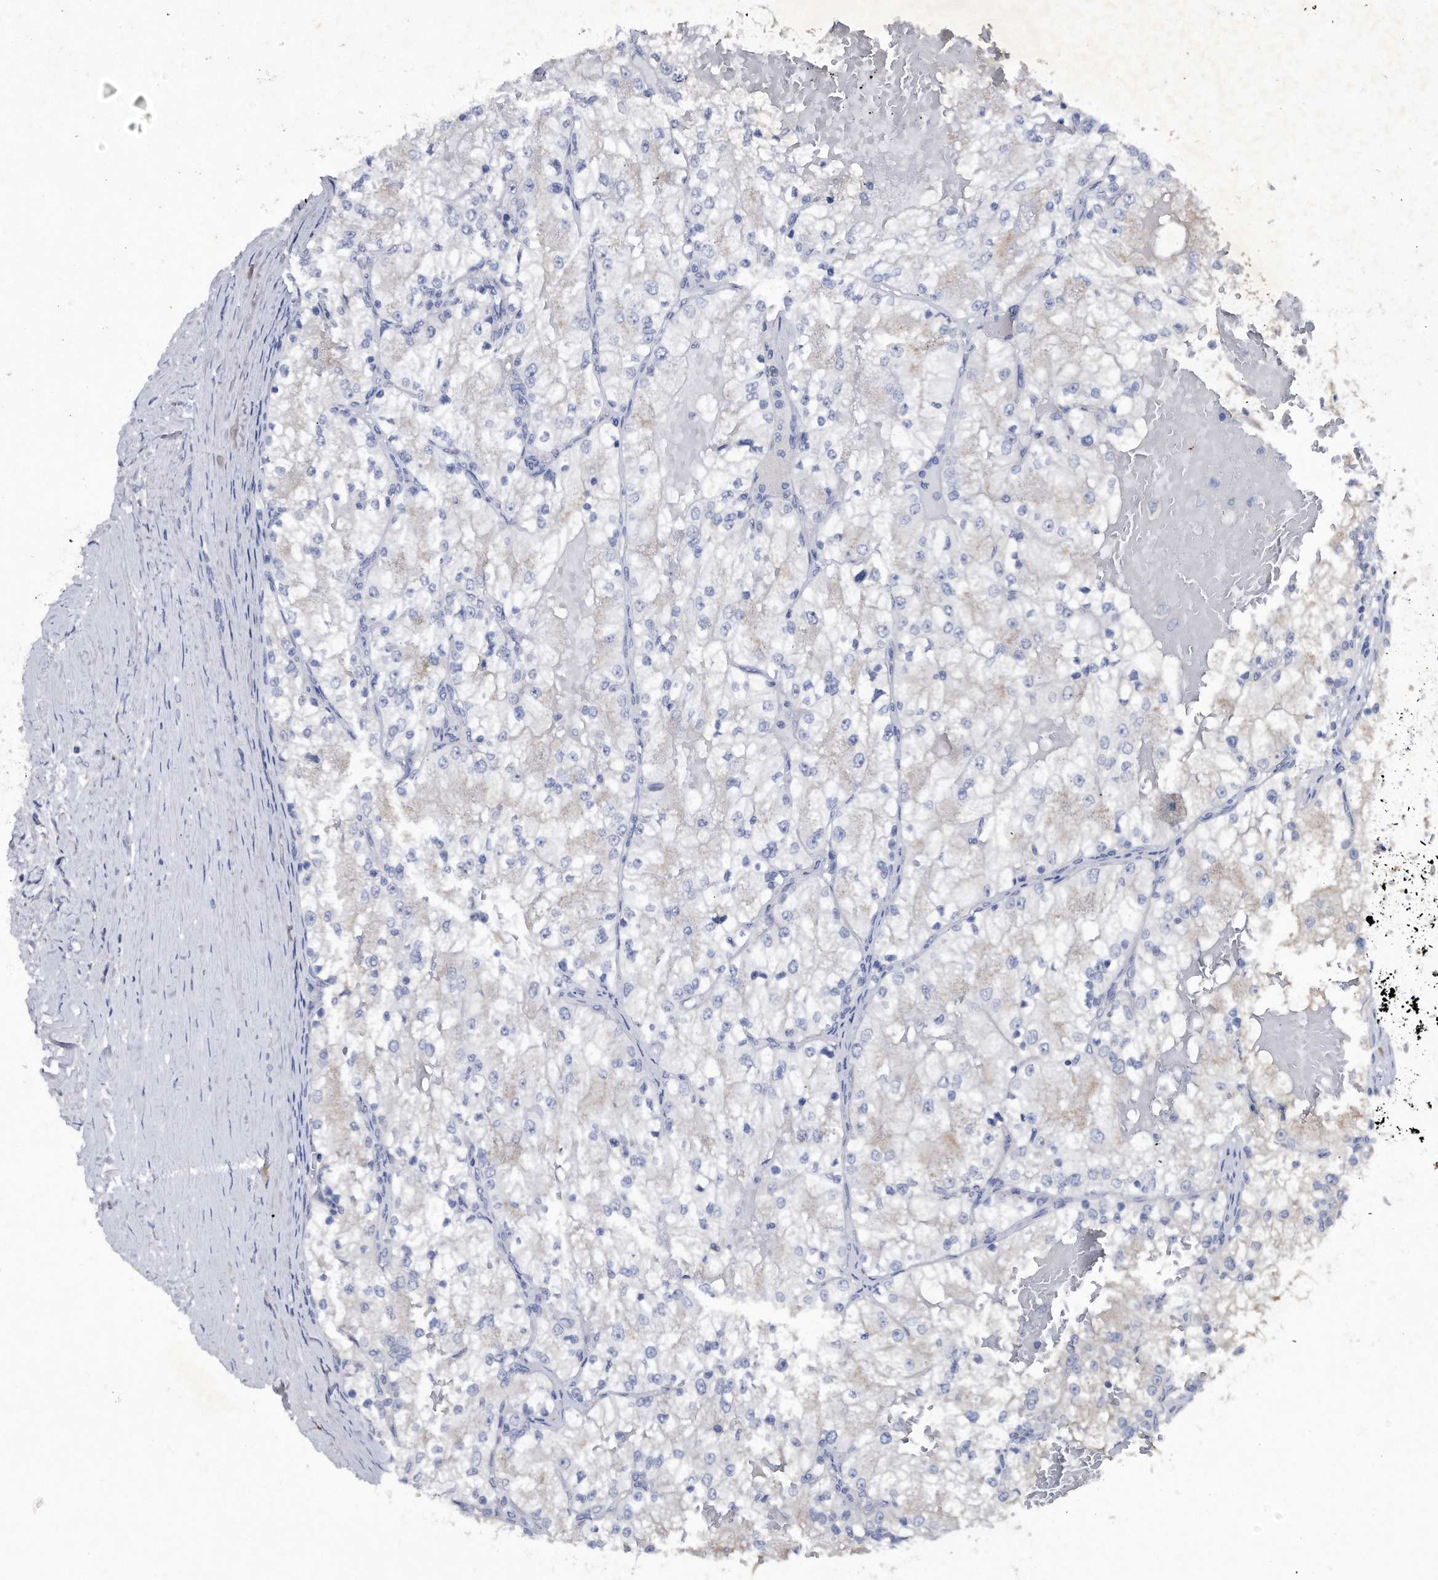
{"staining": {"intensity": "negative", "quantity": "none", "location": "none"}, "tissue": "renal cancer", "cell_type": "Tumor cells", "image_type": "cancer", "snomed": [{"axis": "morphology", "description": "Normal tissue, NOS"}, {"axis": "morphology", "description": "Adenocarcinoma, NOS"}, {"axis": "topography", "description": "Kidney"}], "caption": "Renal cancer (adenocarcinoma) was stained to show a protein in brown. There is no significant positivity in tumor cells.", "gene": "ASNS", "patient": {"sex": "male", "age": 68}}